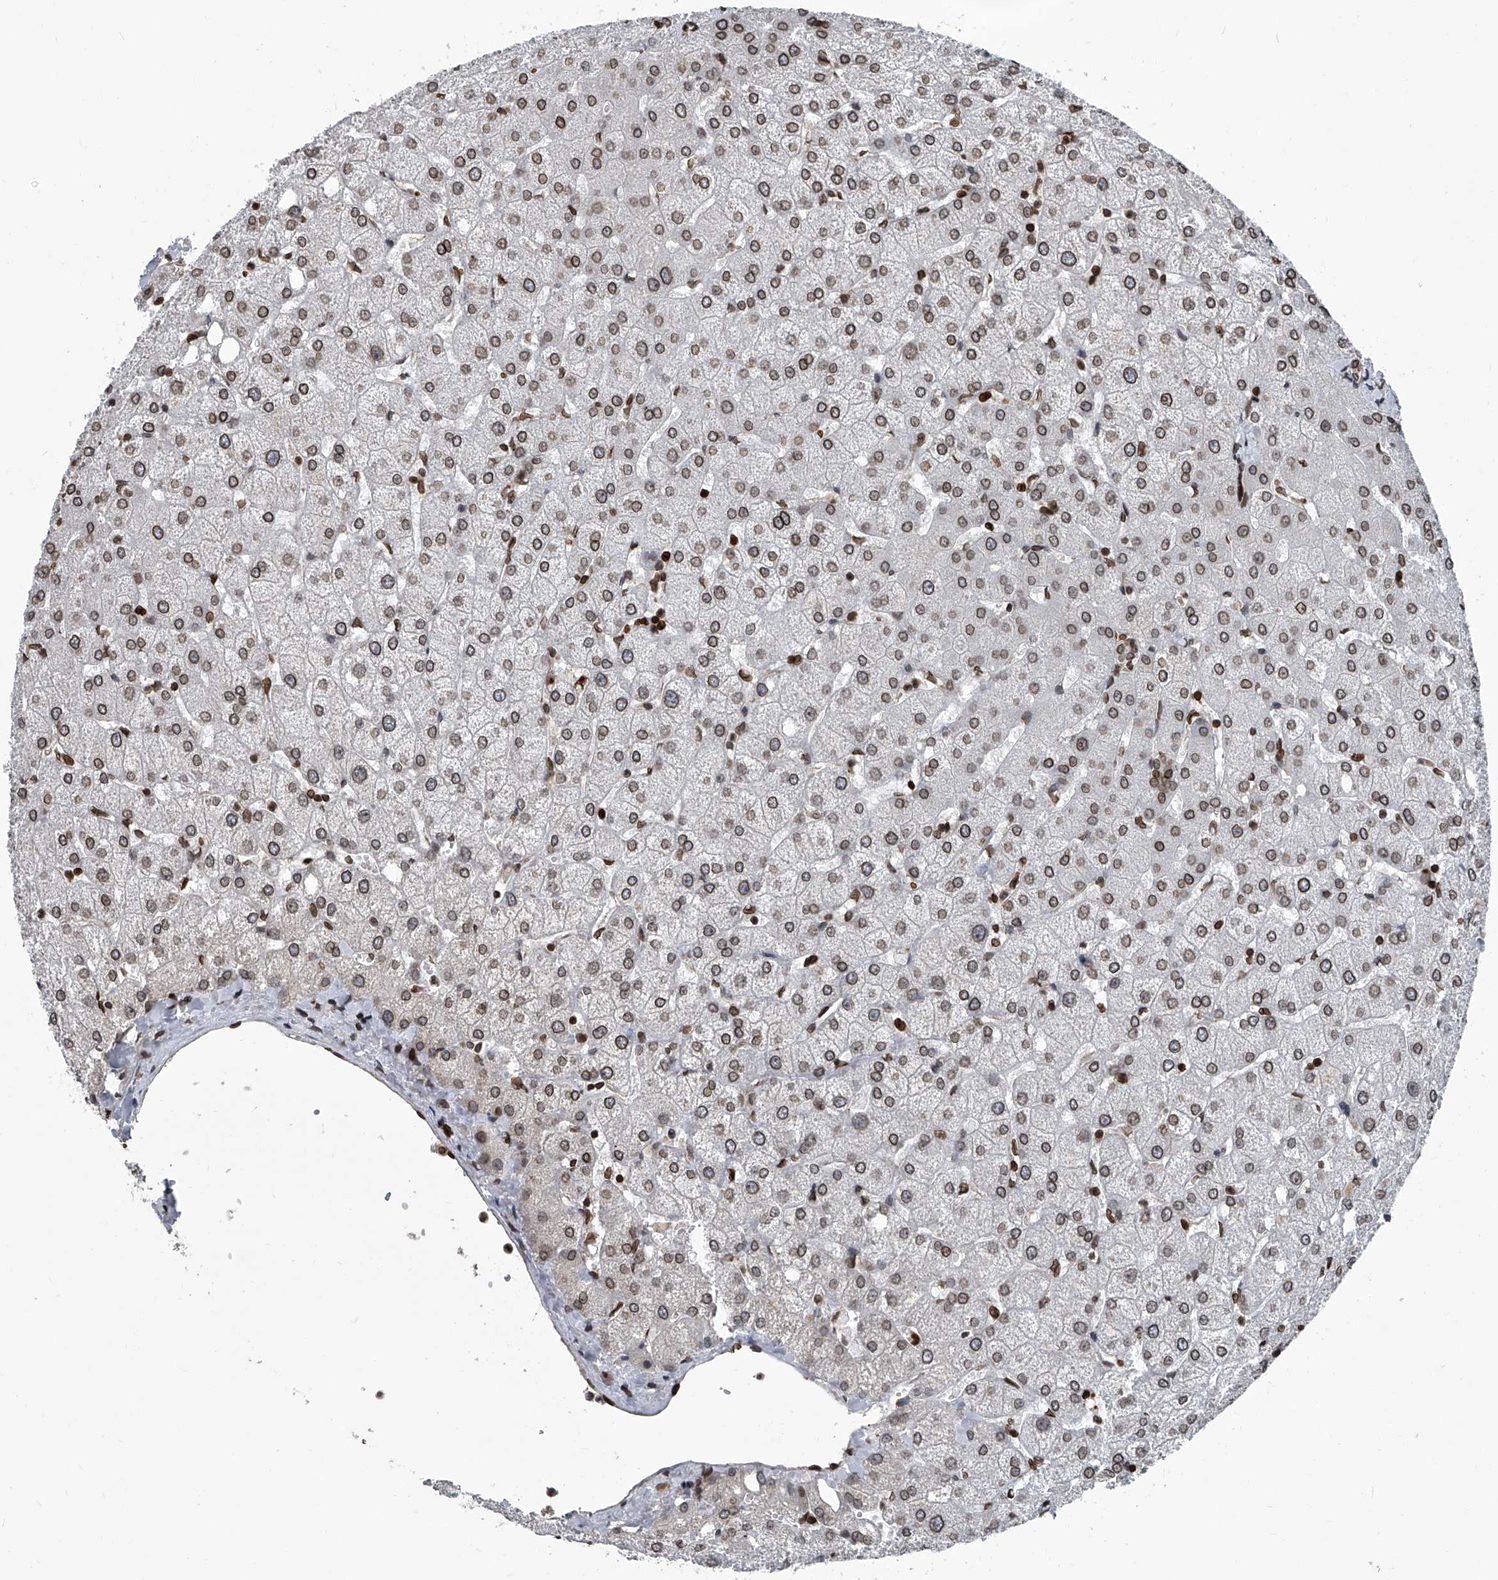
{"staining": {"intensity": "moderate", "quantity": ">75%", "location": "cytoplasmic/membranous,nuclear"}, "tissue": "liver", "cell_type": "Cholangiocytes", "image_type": "normal", "snomed": [{"axis": "morphology", "description": "Normal tissue, NOS"}, {"axis": "topography", "description": "Liver"}], "caption": "Immunohistochemical staining of normal liver shows moderate cytoplasmic/membranous,nuclear protein staining in about >75% of cholangiocytes.", "gene": "PHF20", "patient": {"sex": "female", "age": 54}}